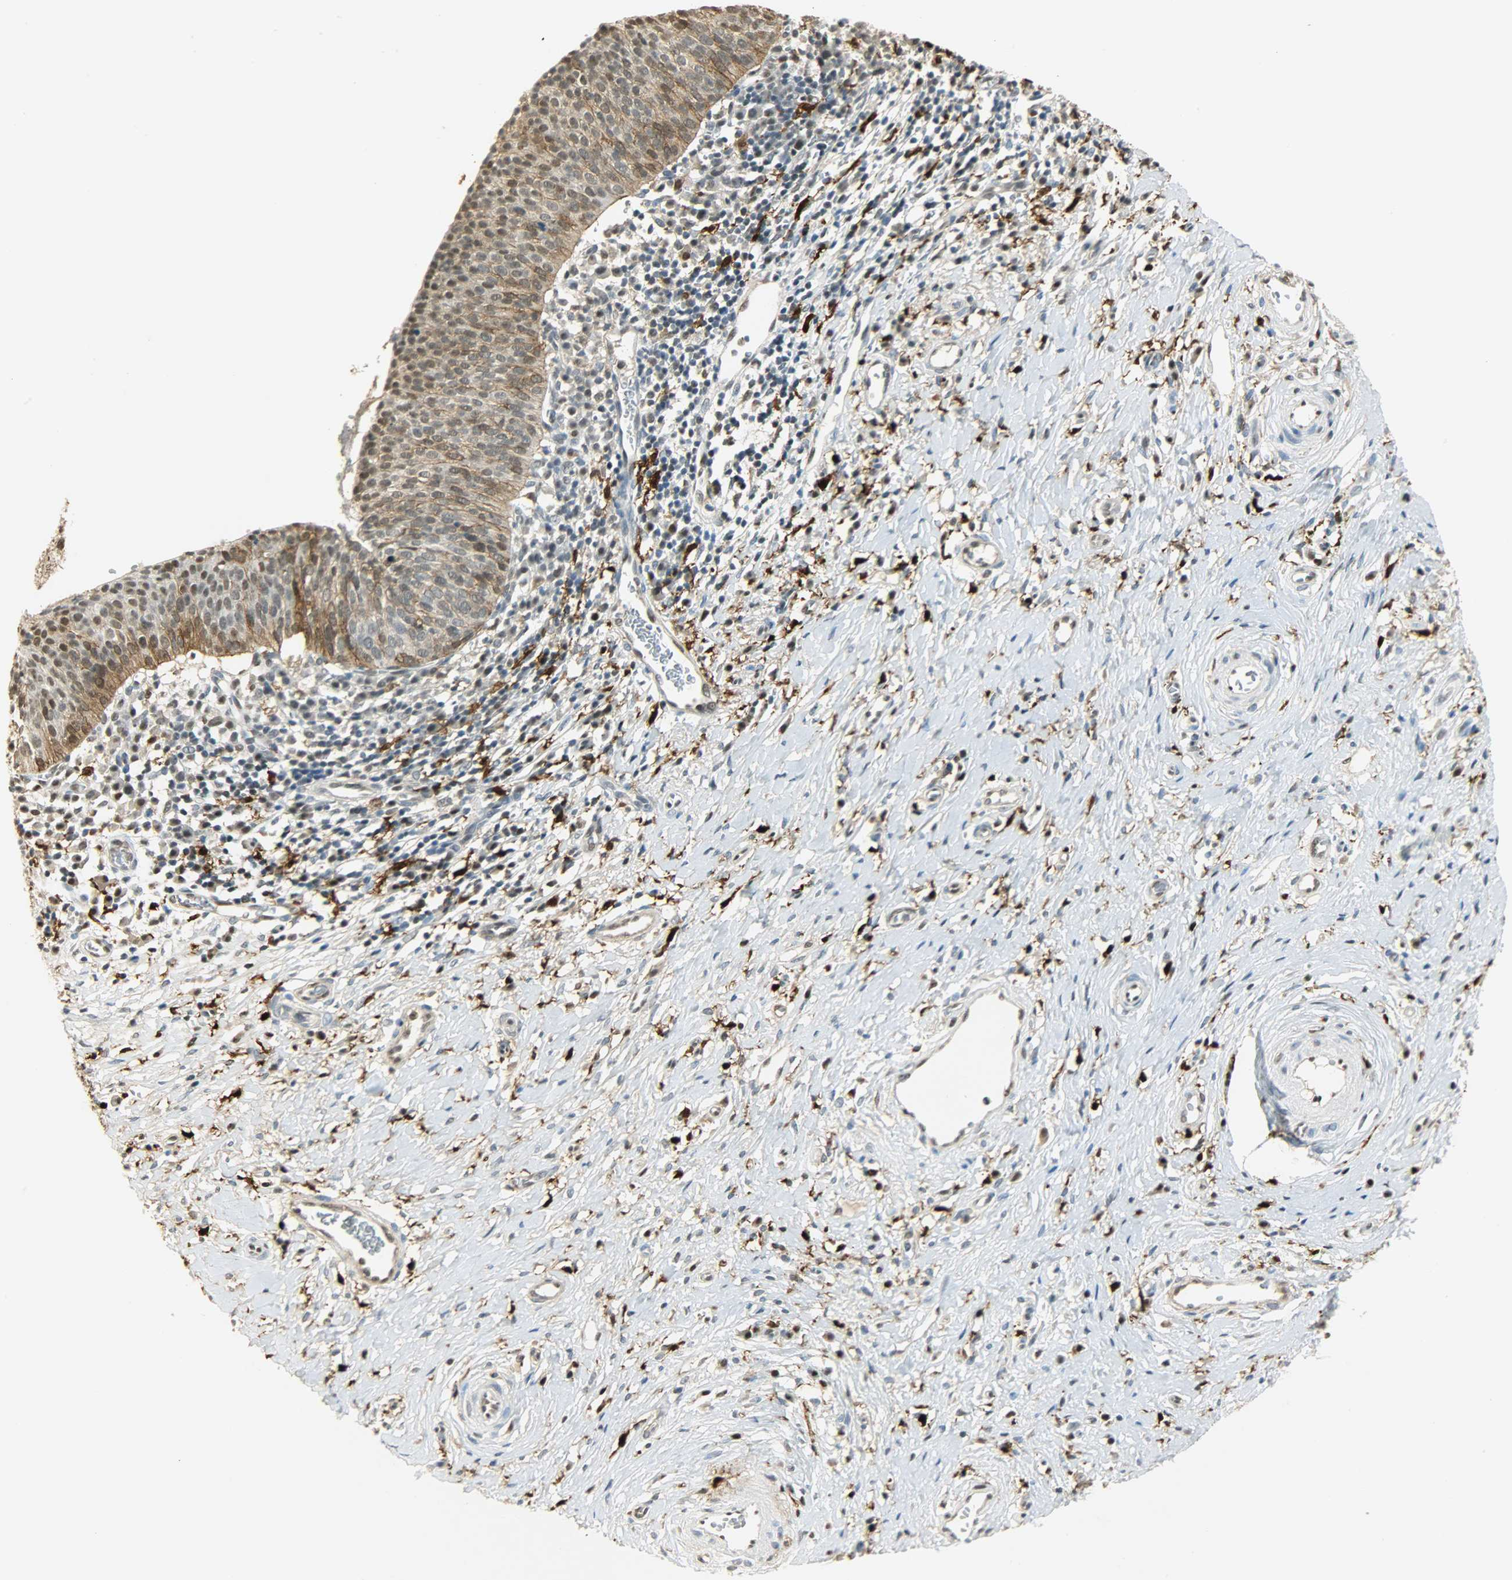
{"staining": {"intensity": "moderate", "quantity": "25%-75%", "location": "cytoplasmic/membranous,nuclear"}, "tissue": "cervical cancer", "cell_type": "Tumor cells", "image_type": "cancer", "snomed": [{"axis": "morphology", "description": "Normal tissue, NOS"}, {"axis": "morphology", "description": "Squamous cell carcinoma, NOS"}, {"axis": "topography", "description": "Cervix"}], "caption": "About 25%-75% of tumor cells in cervical cancer demonstrate moderate cytoplasmic/membranous and nuclear protein staining as visualized by brown immunohistochemical staining.", "gene": "NGFR", "patient": {"sex": "female", "age": 39}}